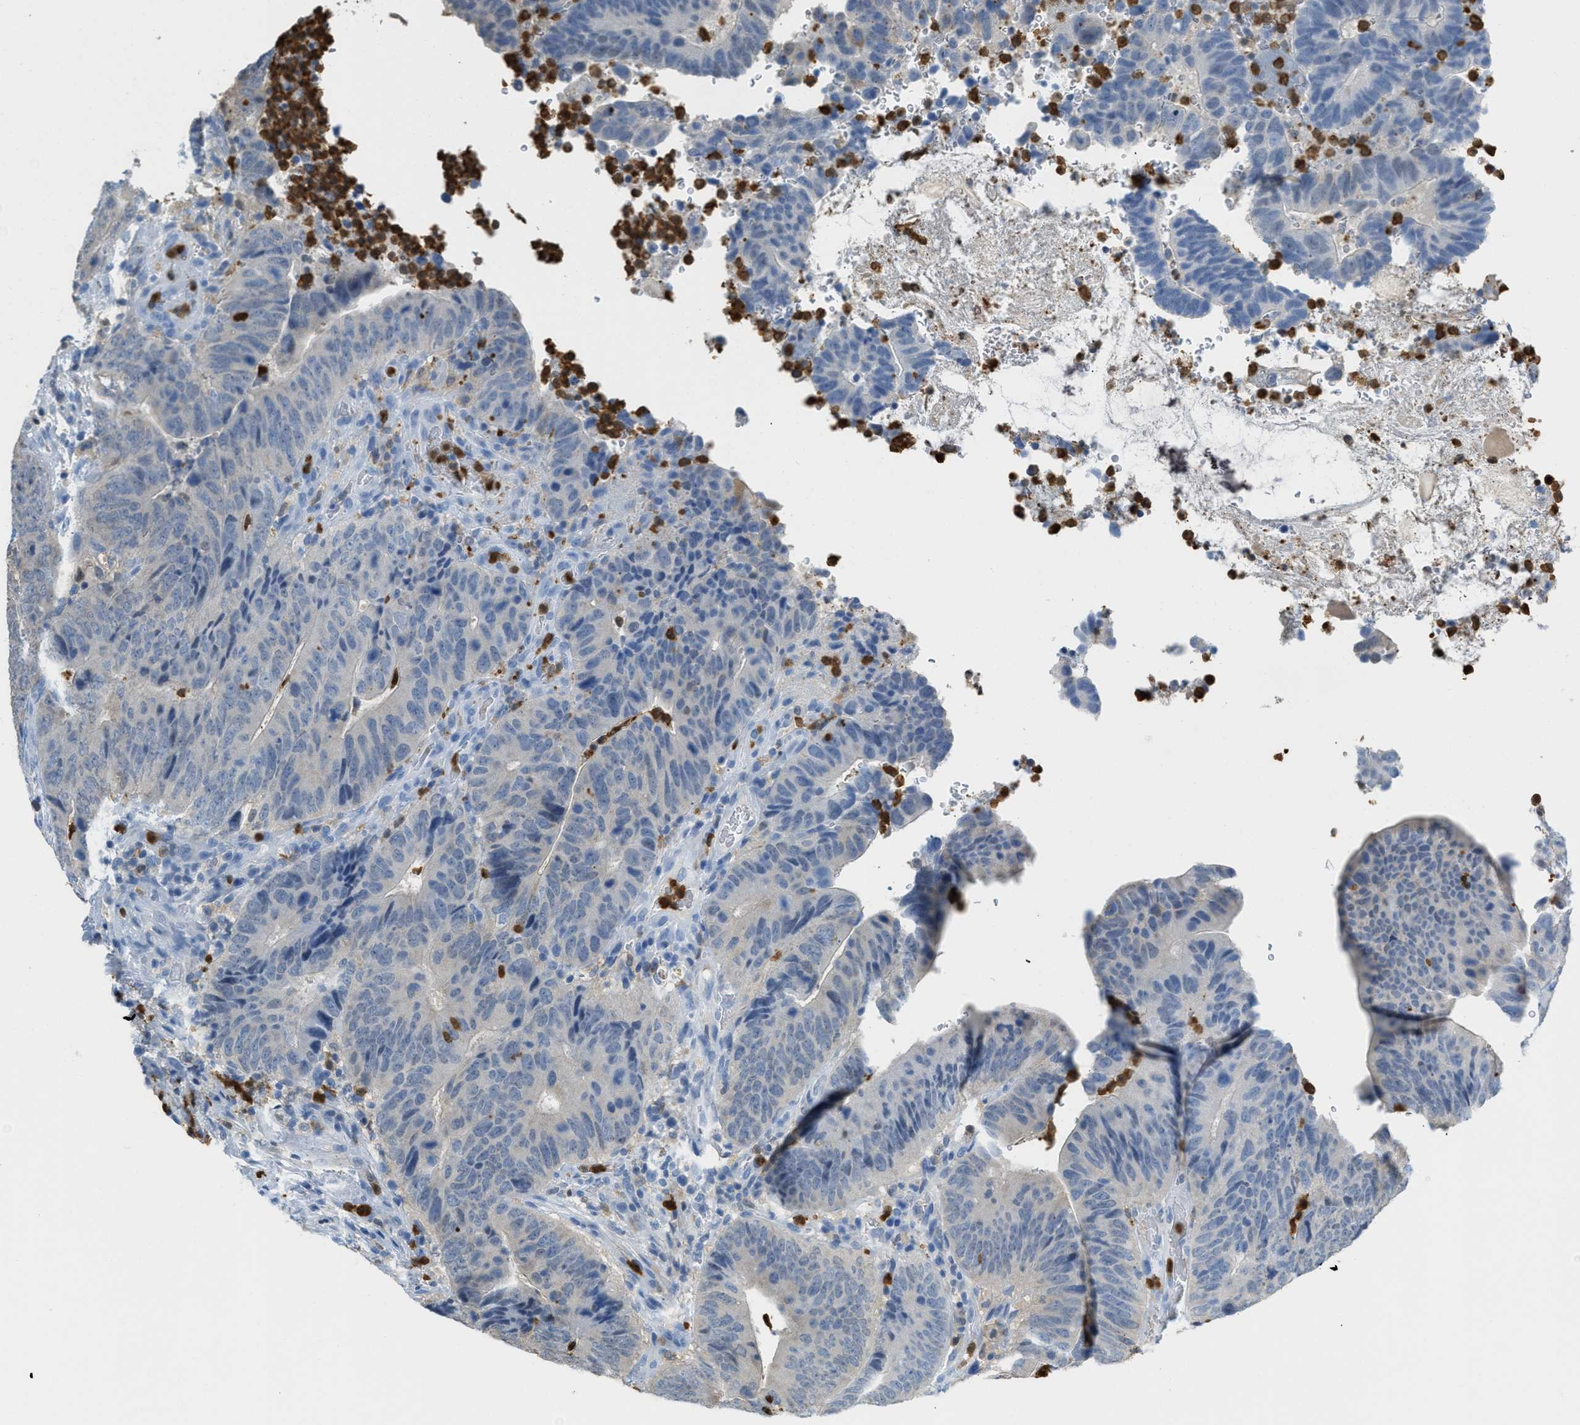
{"staining": {"intensity": "negative", "quantity": "none", "location": "none"}, "tissue": "colorectal cancer", "cell_type": "Tumor cells", "image_type": "cancer", "snomed": [{"axis": "morphology", "description": "Adenocarcinoma, NOS"}, {"axis": "topography", "description": "Colon"}], "caption": "Immunohistochemistry micrograph of human adenocarcinoma (colorectal) stained for a protein (brown), which shows no staining in tumor cells.", "gene": "SERPINB1", "patient": {"sex": "male", "age": 56}}